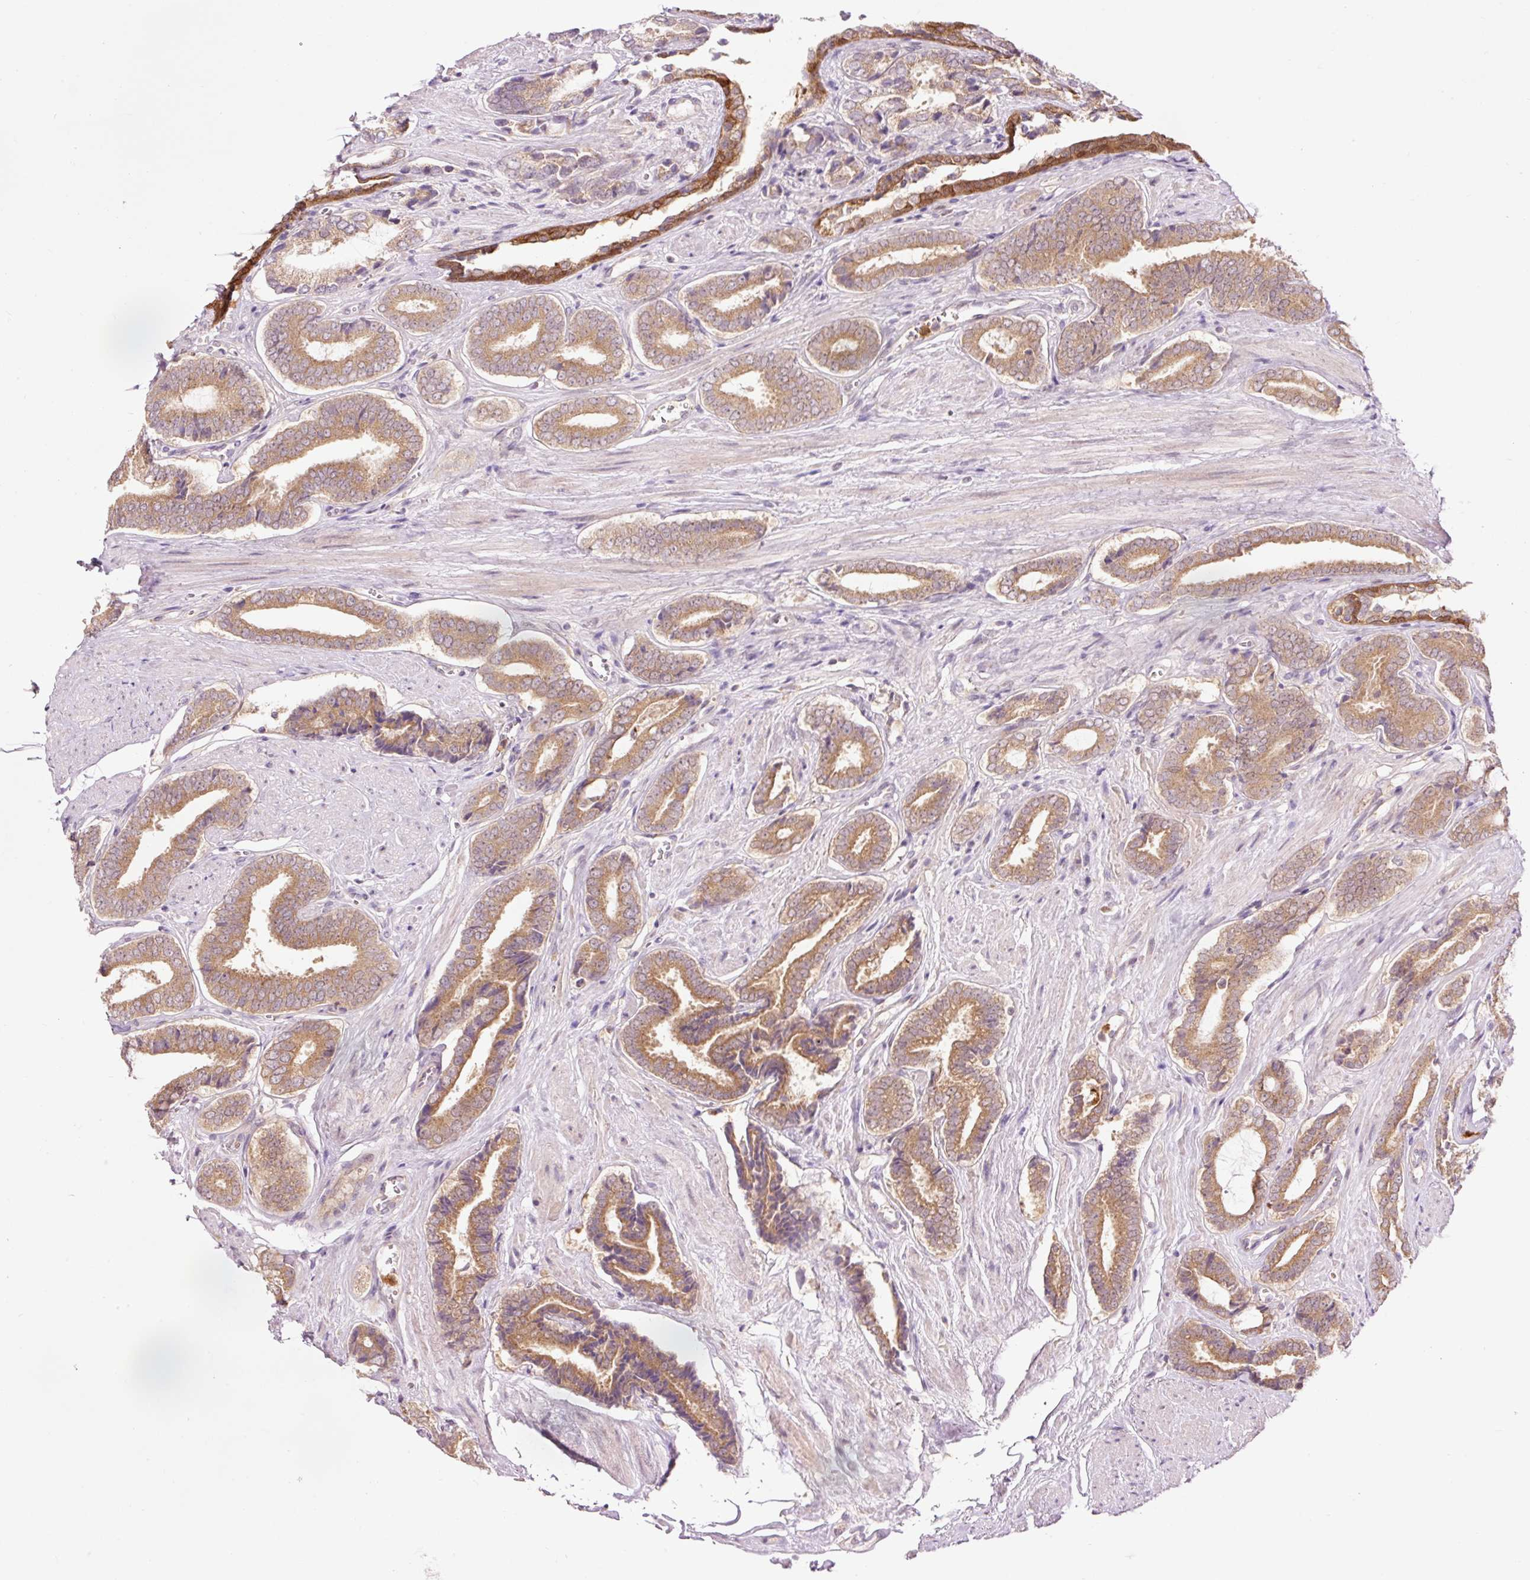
{"staining": {"intensity": "moderate", "quantity": ">75%", "location": "cytoplasmic/membranous"}, "tissue": "prostate cancer", "cell_type": "Tumor cells", "image_type": "cancer", "snomed": [{"axis": "morphology", "description": "Adenocarcinoma, NOS"}, {"axis": "topography", "description": "Prostate and seminal vesicle, NOS"}], "caption": "Immunohistochemical staining of prostate adenocarcinoma shows medium levels of moderate cytoplasmic/membranous protein expression in approximately >75% of tumor cells.", "gene": "PRDX5", "patient": {"sex": "male", "age": 76}}